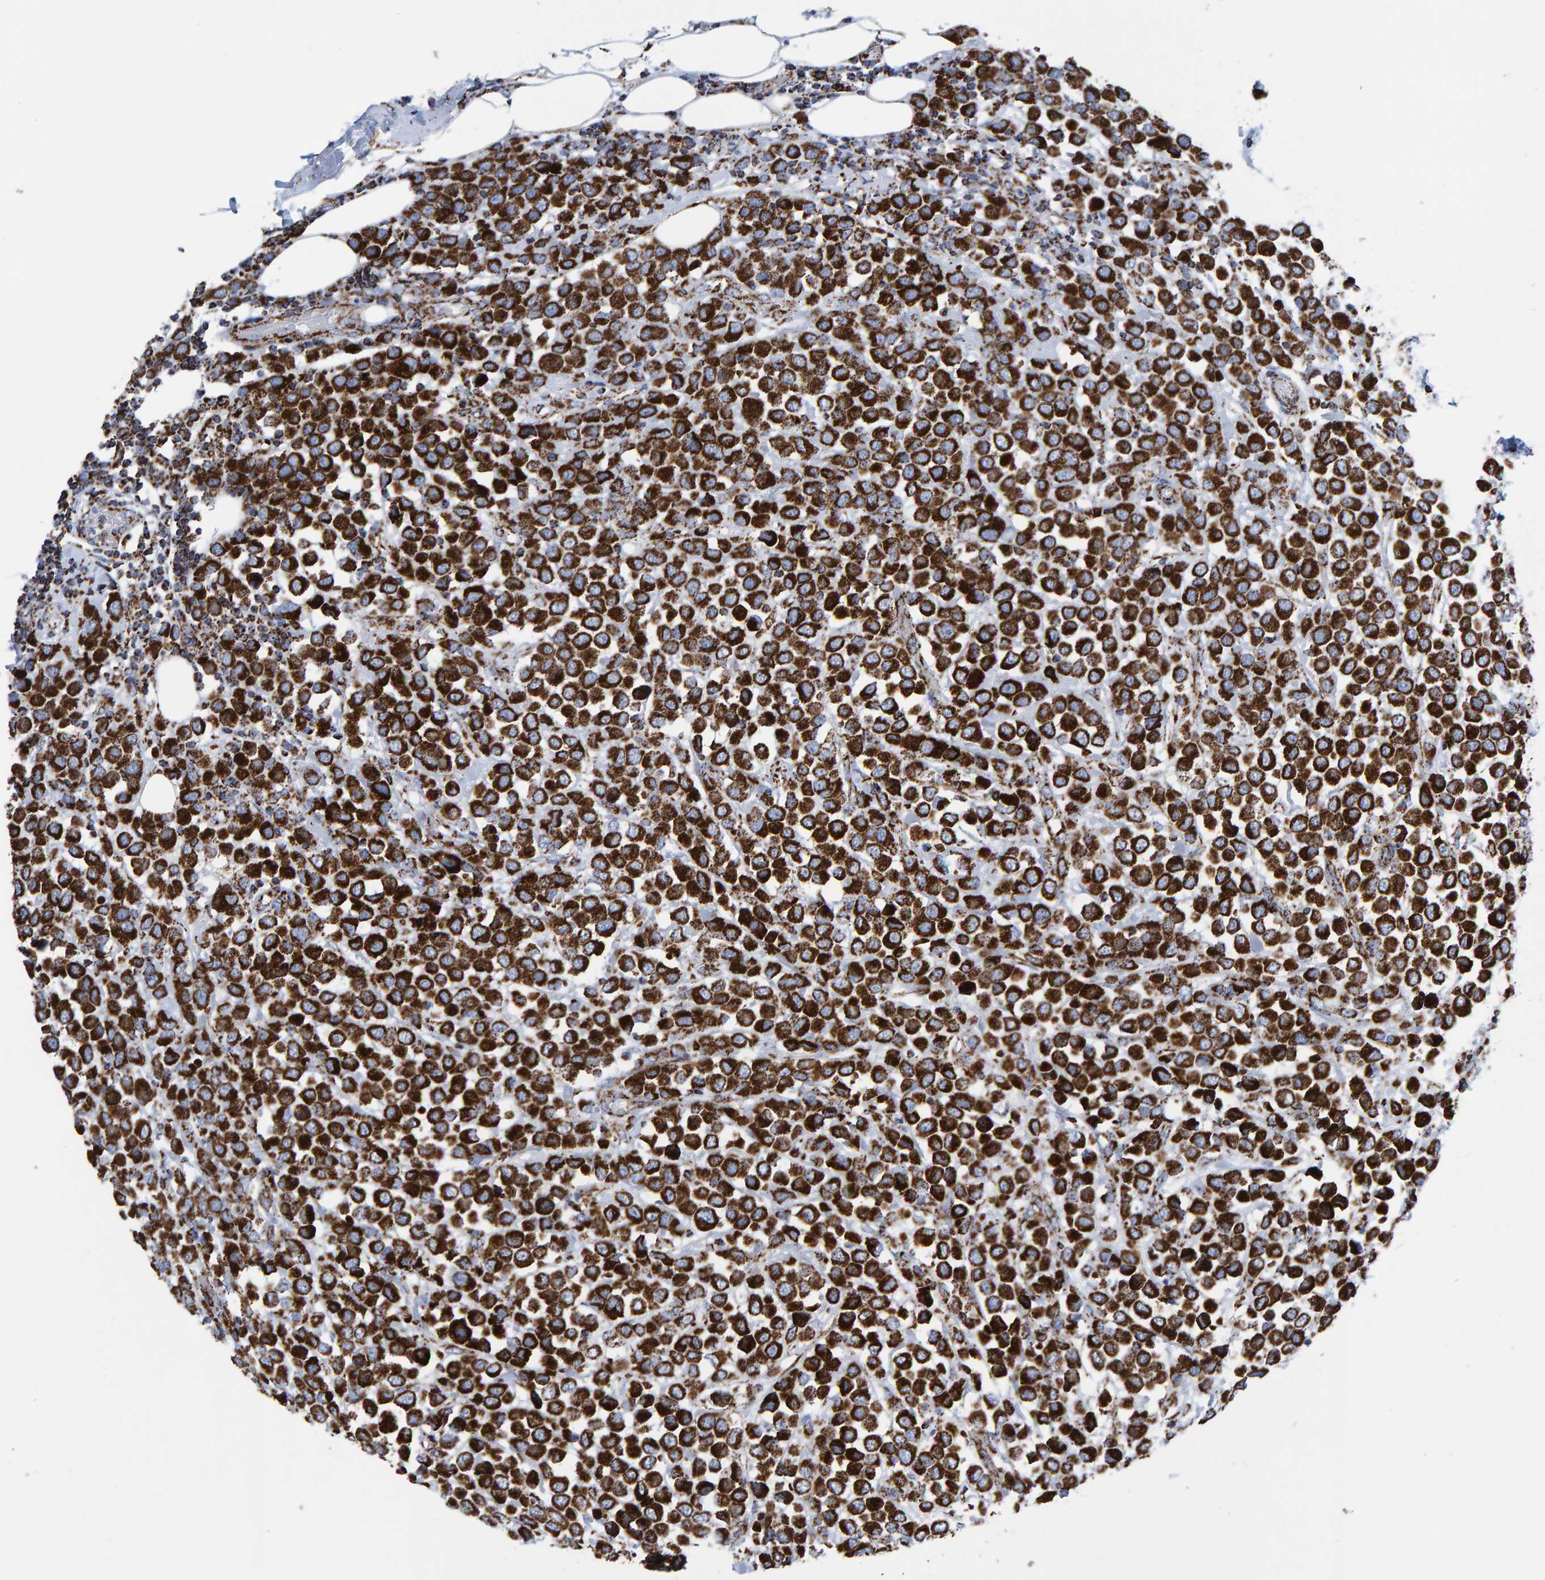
{"staining": {"intensity": "strong", "quantity": ">75%", "location": "cytoplasmic/membranous"}, "tissue": "breast cancer", "cell_type": "Tumor cells", "image_type": "cancer", "snomed": [{"axis": "morphology", "description": "Duct carcinoma"}, {"axis": "topography", "description": "Breast"}], "caption": "The immunohistochemical stain labels strong cytoplasmic/membranous expression in tumor cells of breast cancer (intraductal carcinoma) tissue.", "gene": "ENSG00000262660", "patient": {"sex": "female", "age": 61}}